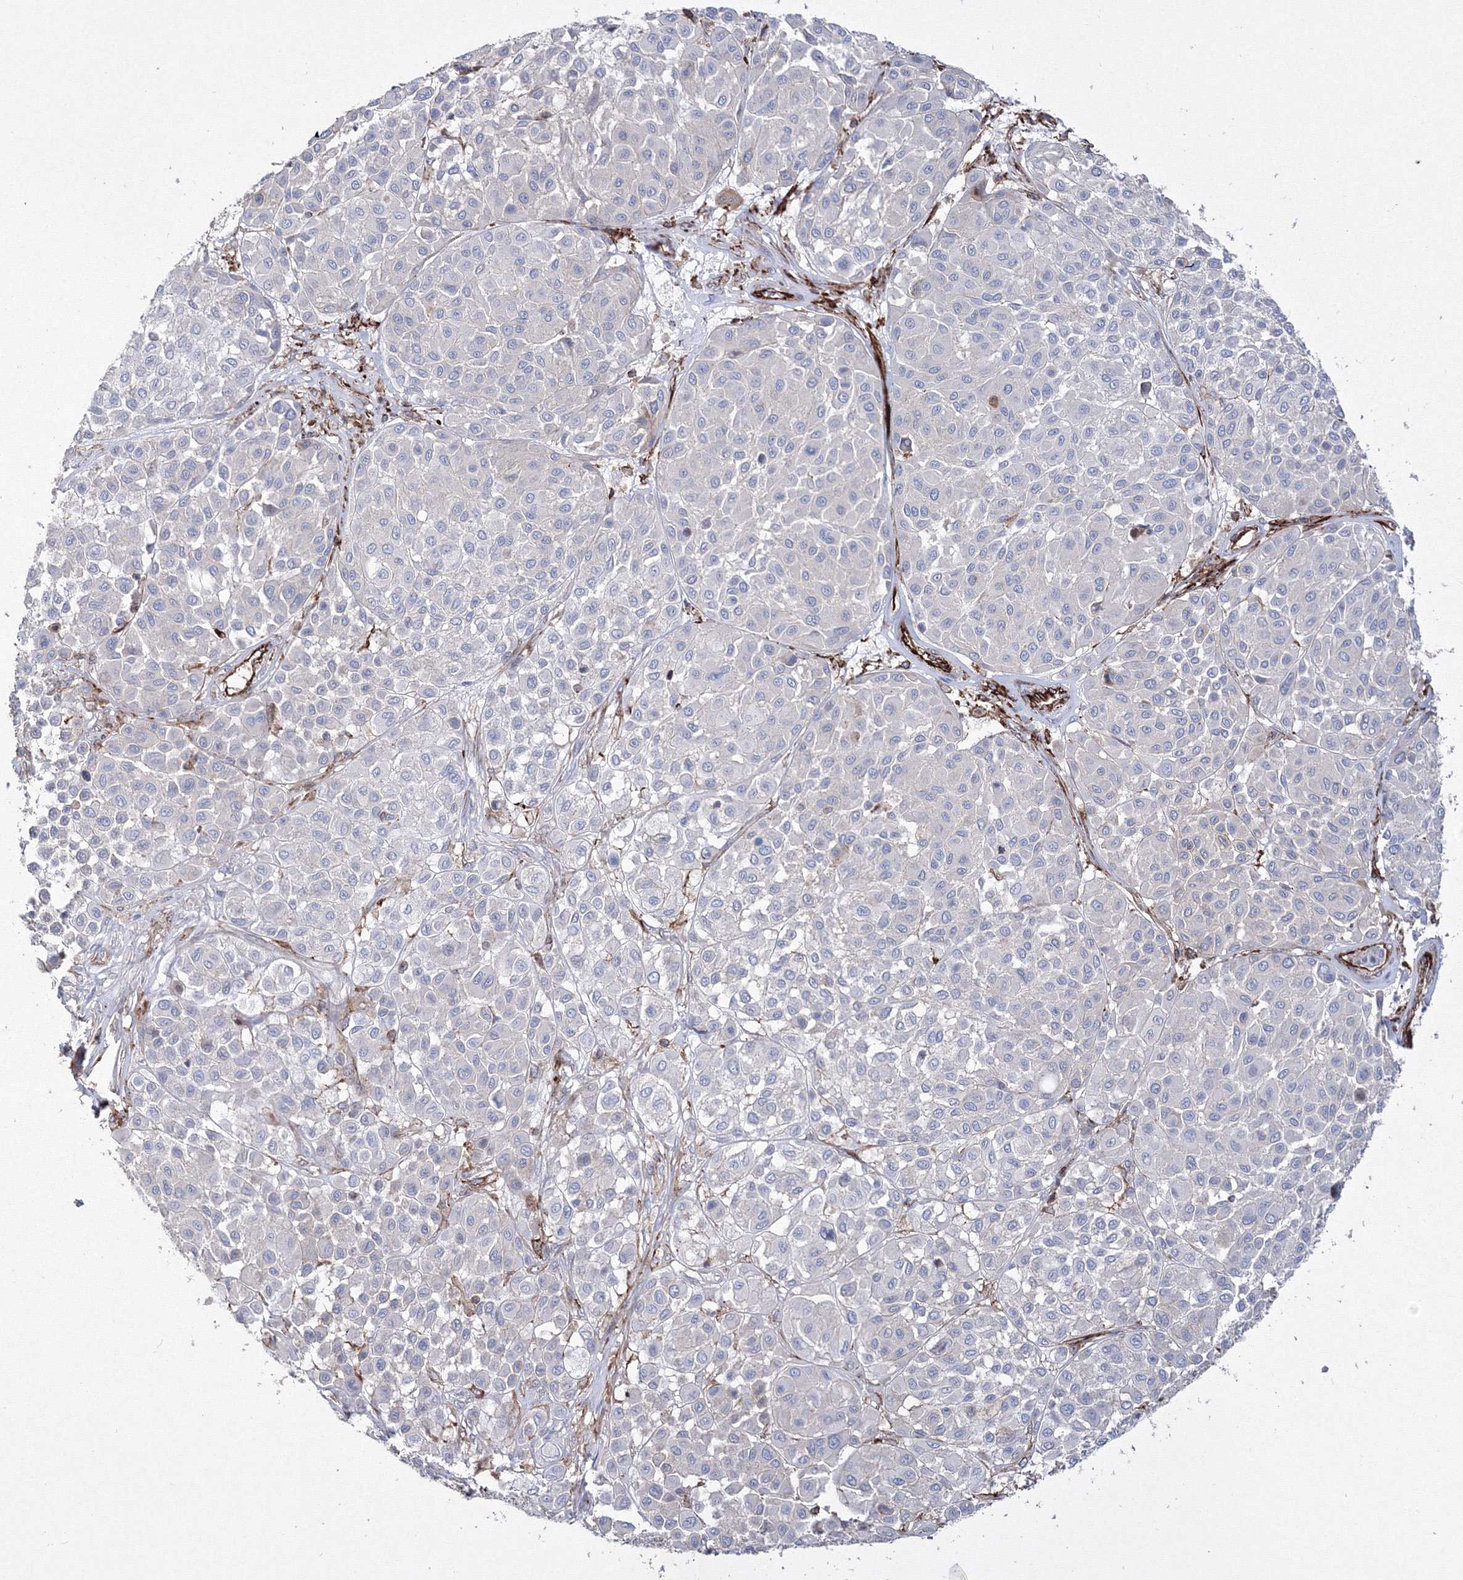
{"staining": {"intensity": "negative", "quantity": "none", "location": "none"}, "tissue": "melanoma", "cell_type": "Tumor cells", "image_type": "cancer", "snomed": [{"axis": "morphology", "description": "Malignant melanoma, Metastatic site"}, {"axis": "topography", "description": "Soft tissue"}], "caption": "High magnification brightfield microscopy of melanoma stained with DAB (3,3'-diaminobenzidine) (brown) and counterstained with hematoxylin (blue): tumor cells show no significant staining.", "gene": "GPR82", "patient": {"sex": "male", "age": 41}}